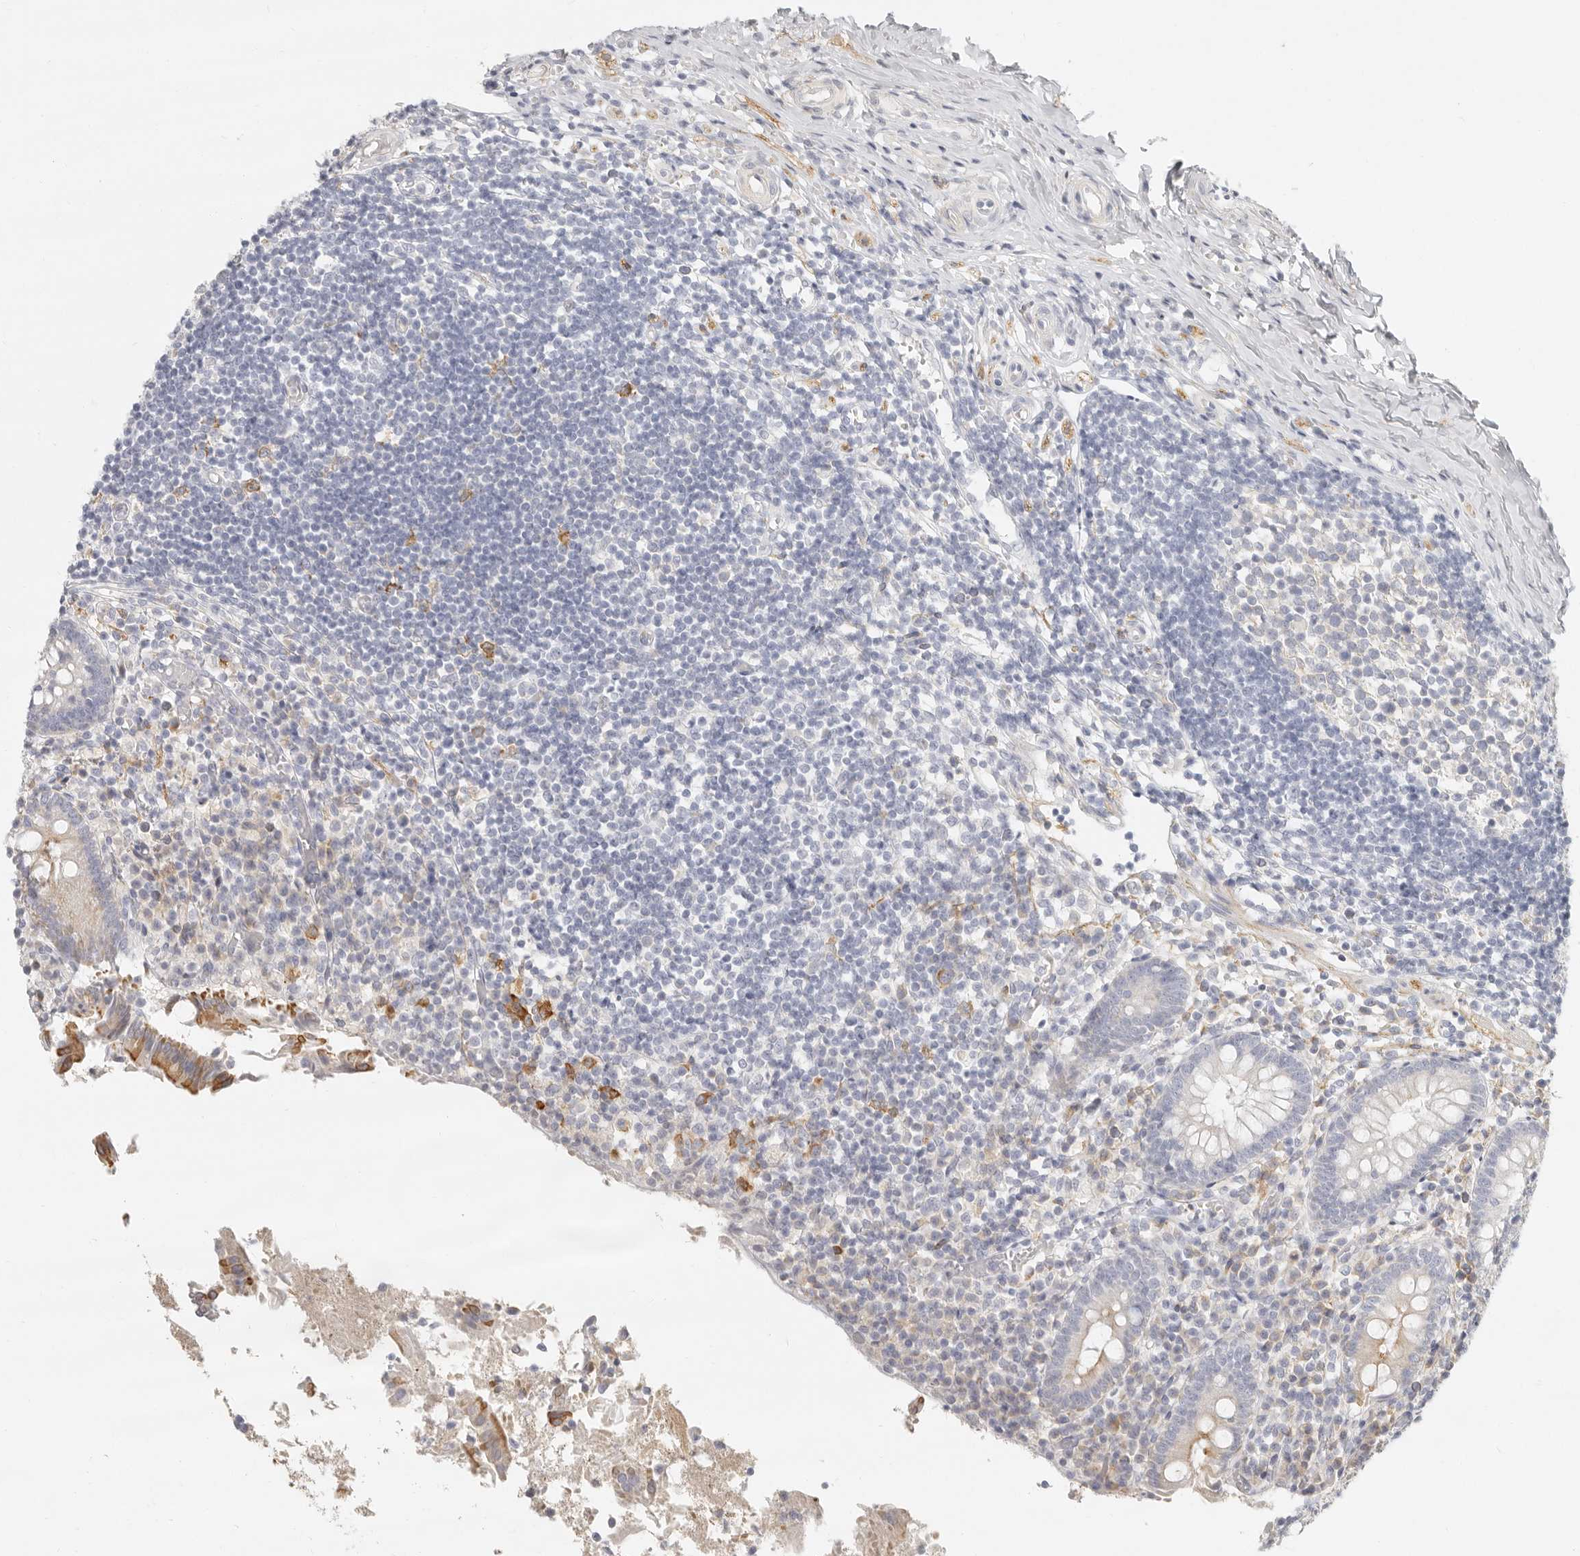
{"staining": {"intensity": "strong", "quantity": "<25%", "location": "cytoplasmic/membranous"}, "tissue": "appendix", "cell_type": "Glandular cells", "image_type": "normal", "snomed": [{"axis": "morphology", "description": "Normal tissue, NOS"}, {"axis": "topography", "description": "Appendix"}], "caption": "This histopathology image exhibits normal appendix stained with immunohistochemistry to label a protein in brown. The cytoplasmic/membranous of glandular cells show strong positivity for the protein. Nuclei are counter-stained blue.", "gene": "NIBAN1", "patient": {"sex": "female", "age": 17}}